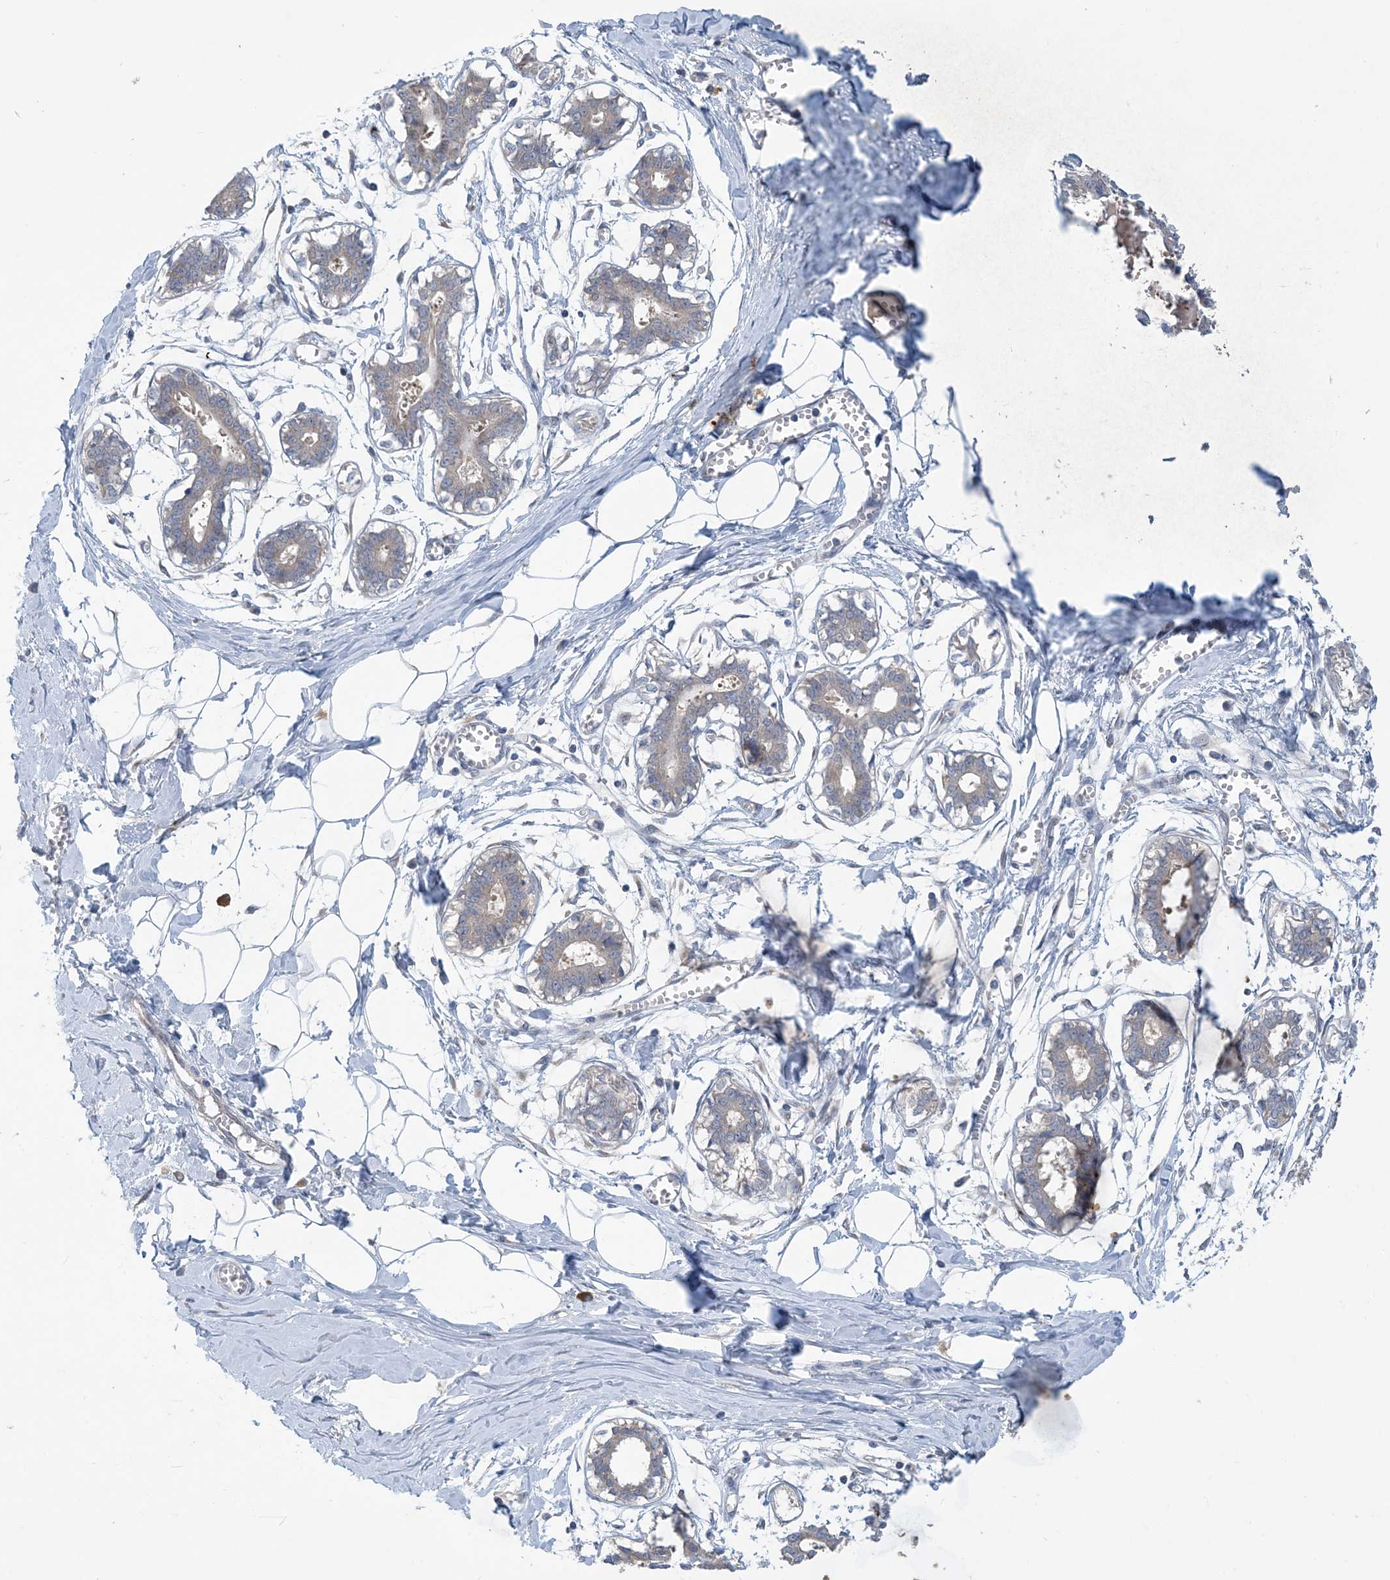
{"staining": {"intensity": "negative", "quantity": "none", "location": "none"}, "tissue": "breast", "cell_type": "Adipocytes", "image_type": "normal", "snomed": [{"axis": "morphology", "description": "Normal tissue, NOS"}, {"axis": "topography", "description": "Breast"}], "caption": "Unremarkable breast was stained to show a protein in brown. There is no significant expression in adipocytes.", "gene": "TINAG", "patient": {"sex": "female", "age": 27}}